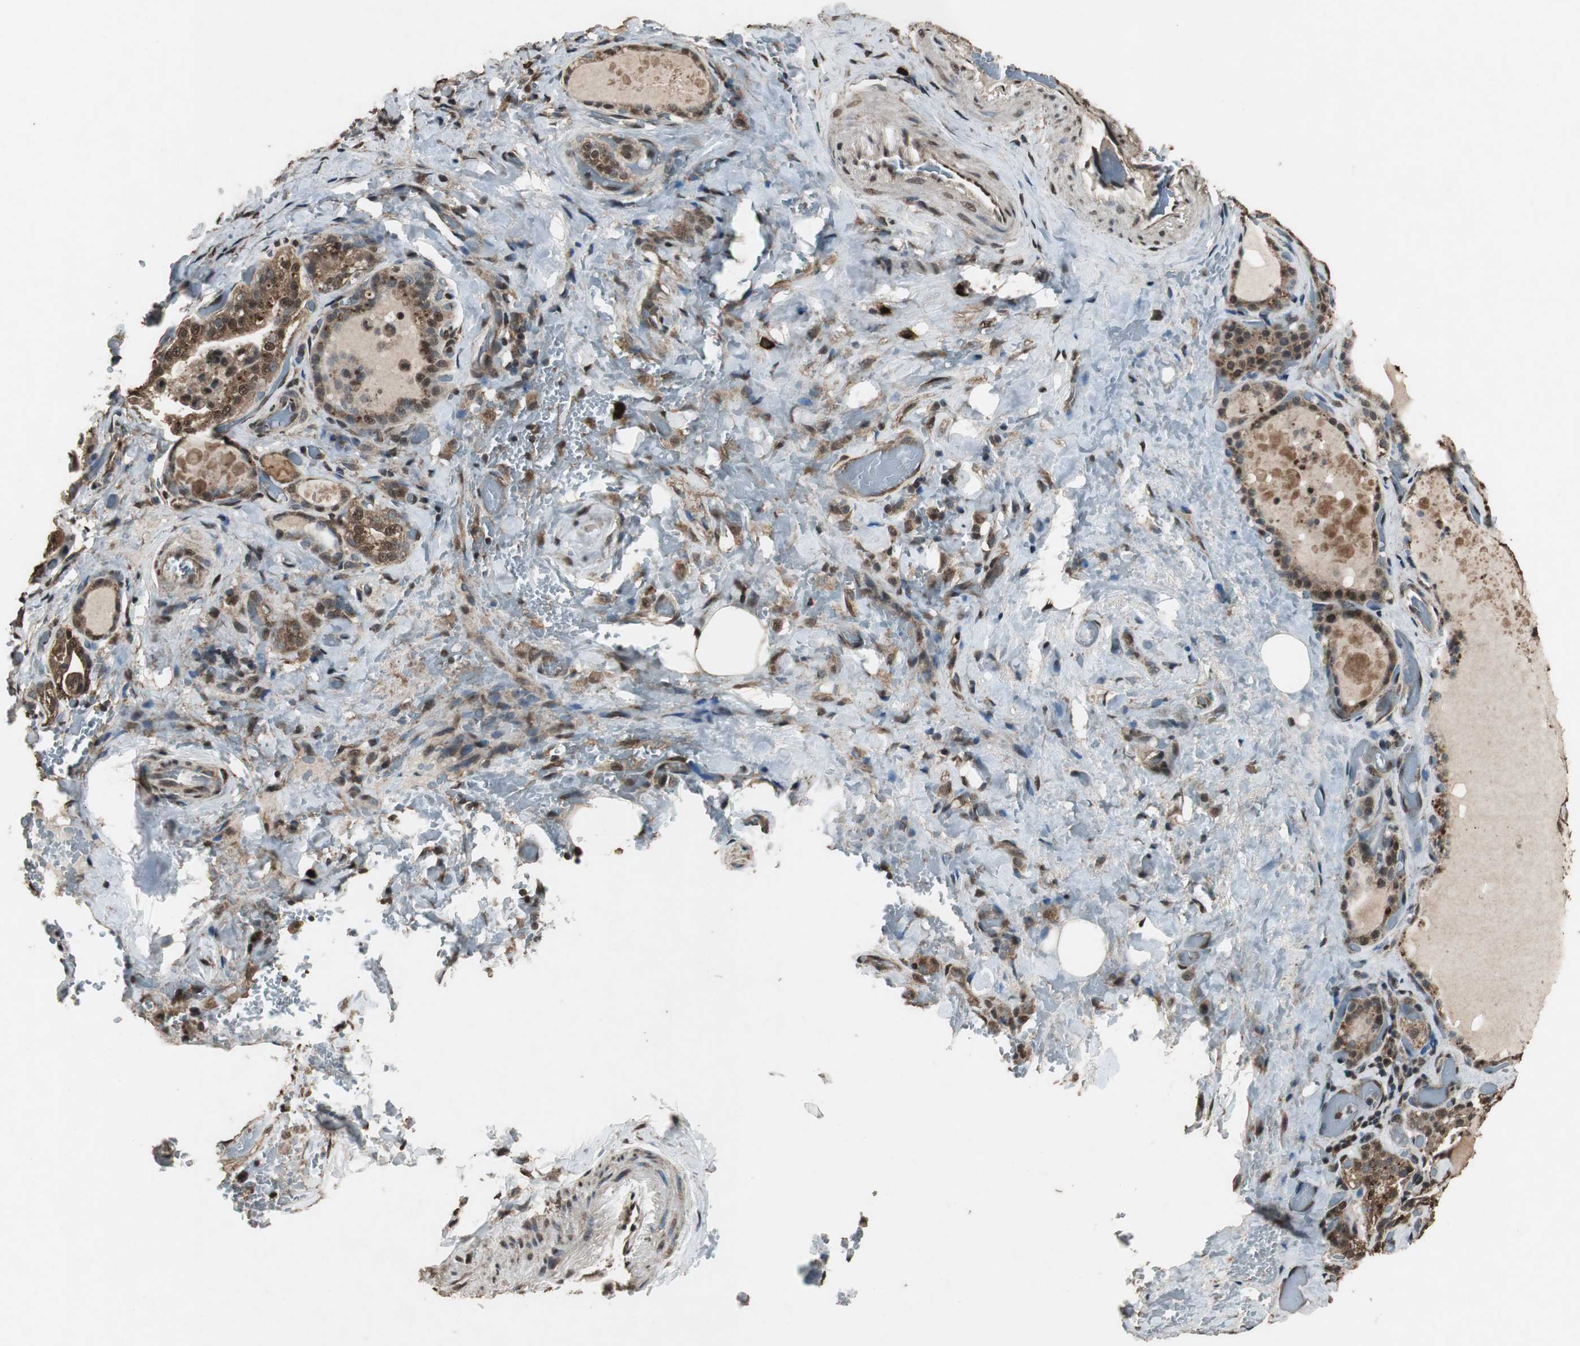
{"staining": {"intensity": "strong", "quantity": ">75%", "location": "cytoplasmic/membranous,nuclear"}, "tissue": "thyroid gland", "cell_type": "Glandular cells", "image_type": "normal", "snomed": [{"axis": "morphology", "description": "Normal tissue, NOS"}, {"axis": "topography", "description": "Thyroid gland"}], "caption": "Protein positivity by immunohistochemistry (IHC) exhibits strong cytoplasmic/membranous,nuclear positivity in about >75% of glandular cells in unremarkable thyroid gland.", "gene": "PPP1R13B", "patient": {"sex": "male", "age": 61}}